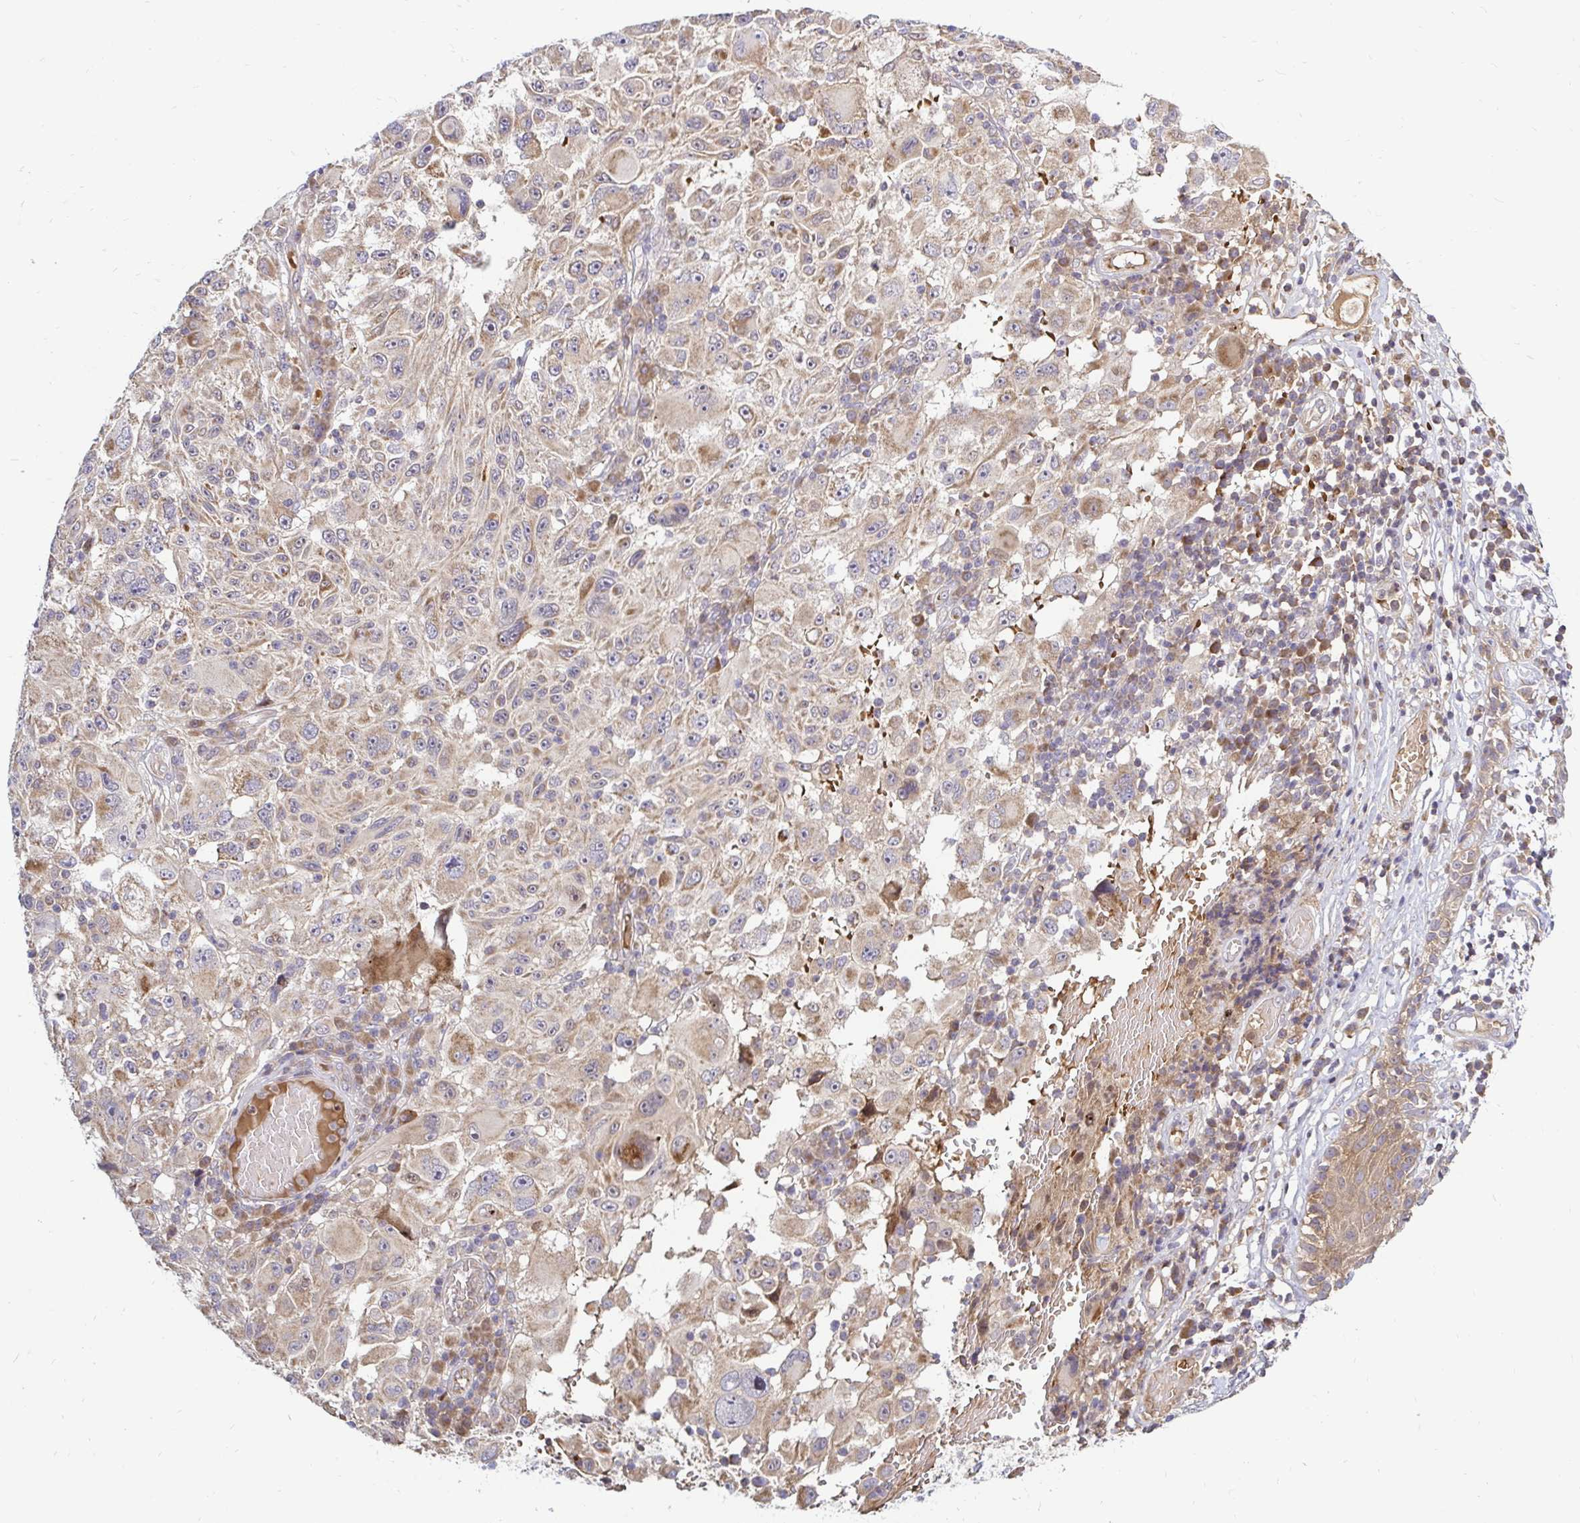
{"staining": {"intensity": "weak", "quantity": "25%-75%", "location": "cytoplasmic/membranous"}, "tissue": "melanoma", "cell_type": "Tumor cells", "image_type": "cancer", "snomed": [{"axis": "morphology", "description": "Malignant melanoma, NOS"}, {"axis": "topography", "description": "Skin"}], "caption": "Immunohistochemistry (IHC) photomicrograph of neoplastic tissue: malignant melanoma stained using immunohistochemistry (IHC) displays low levels of weak protein expression localized specifically in the cytoplasmic/membranous of tumor cells, appearing as a cytoplasmic/membranous brown color.", "gene": "ARHGEF37", "patient": {"sex": "female", "age": 71}}